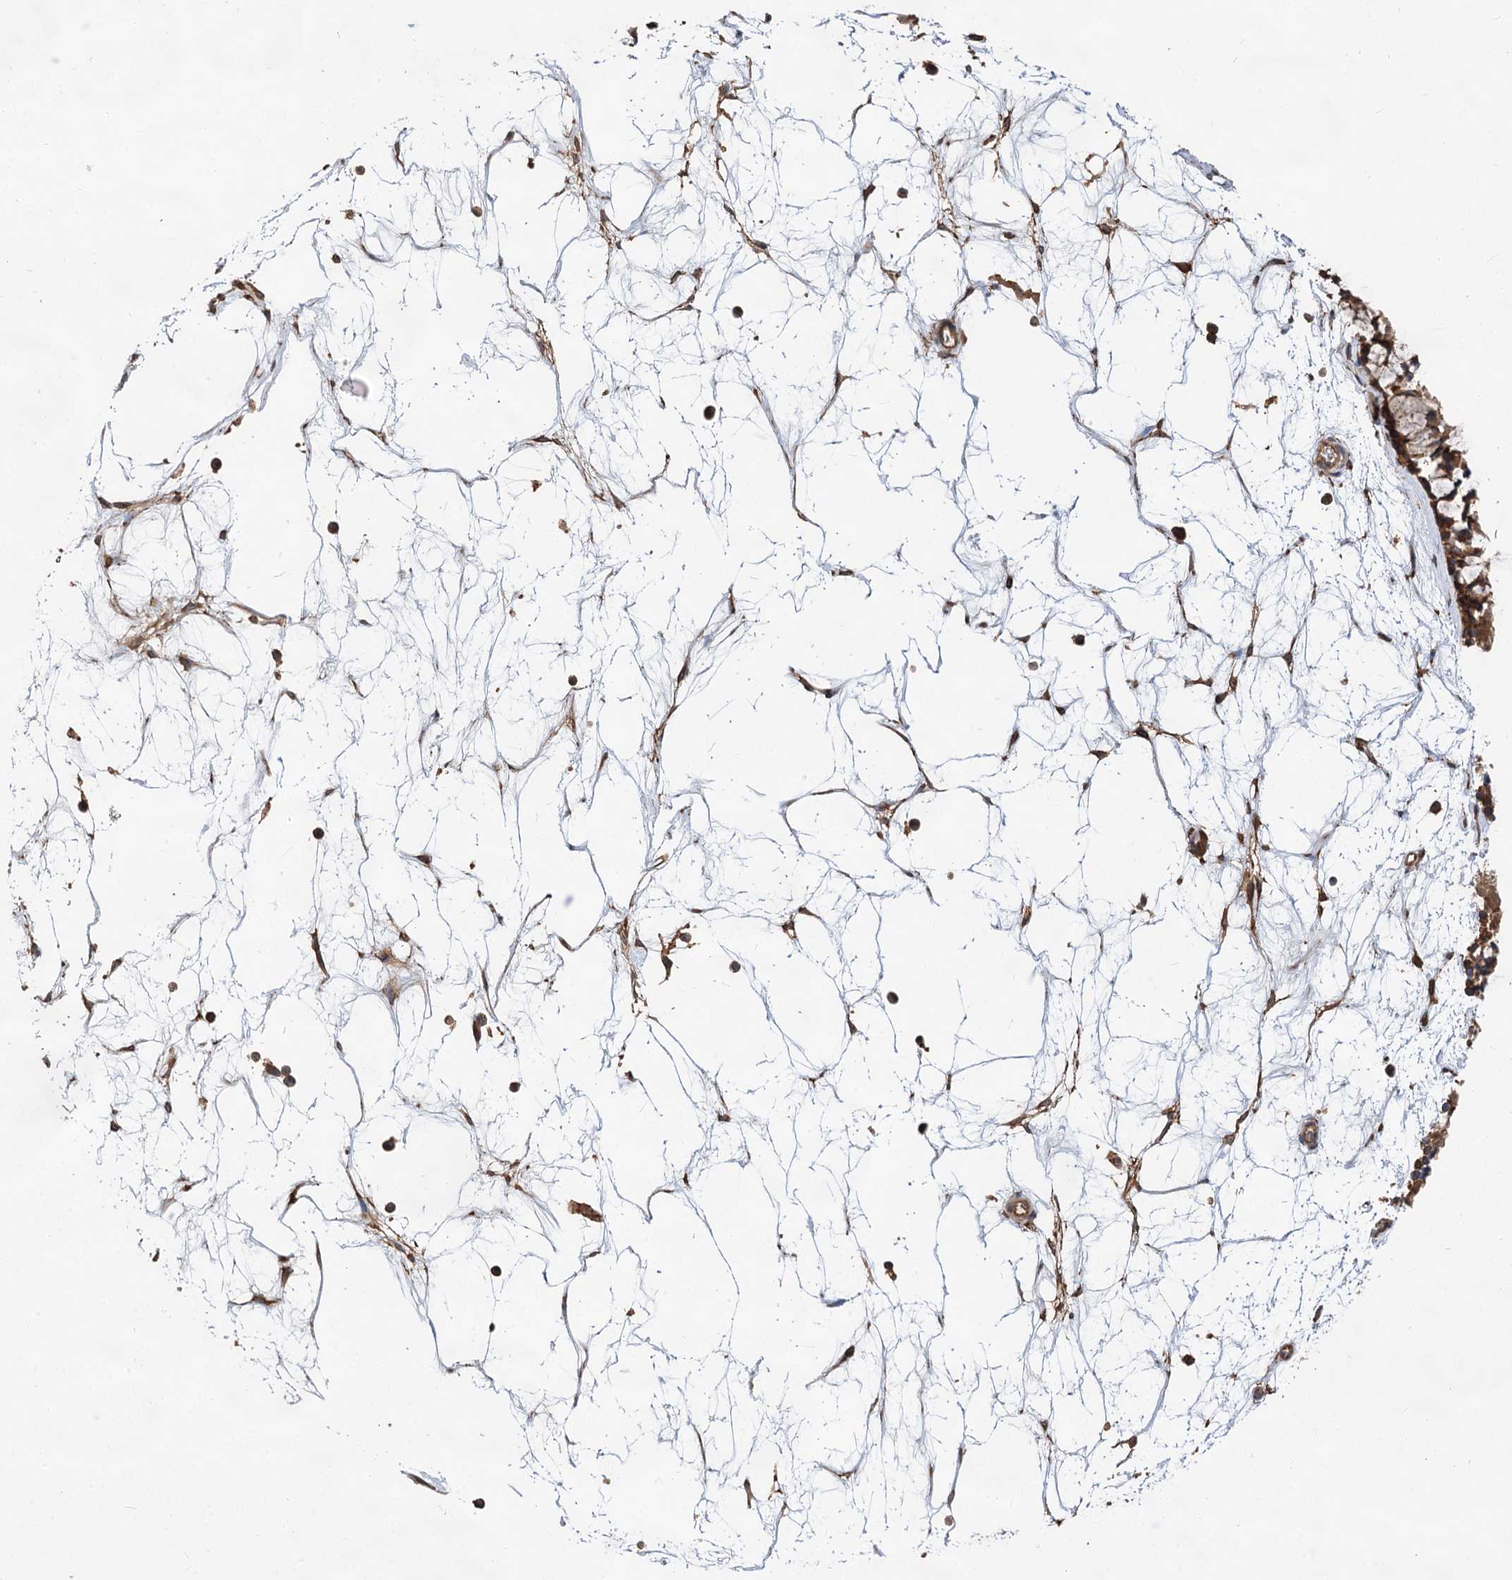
{"staining": {"intensity": "strong", "quantity": ">75%", "location": "cytoplasmic/membranous"}, "tissue": "nasopharynx", "cell_type": "Respiratory epithelial cells", "image_type": "normal", "snomed": [{"axis": "morphology", "description": "Normal tissue, NOS"}, {"axis": "topography", "description": "Nasopharynx"}], "caption": "Respiratory epithelial cells exhibit strong cytoplasmic/membranous staining in about >75% of cells in benign nasopharynx.", "gene": "PACS1", "patient": {"sex": "male", "age": 64}}